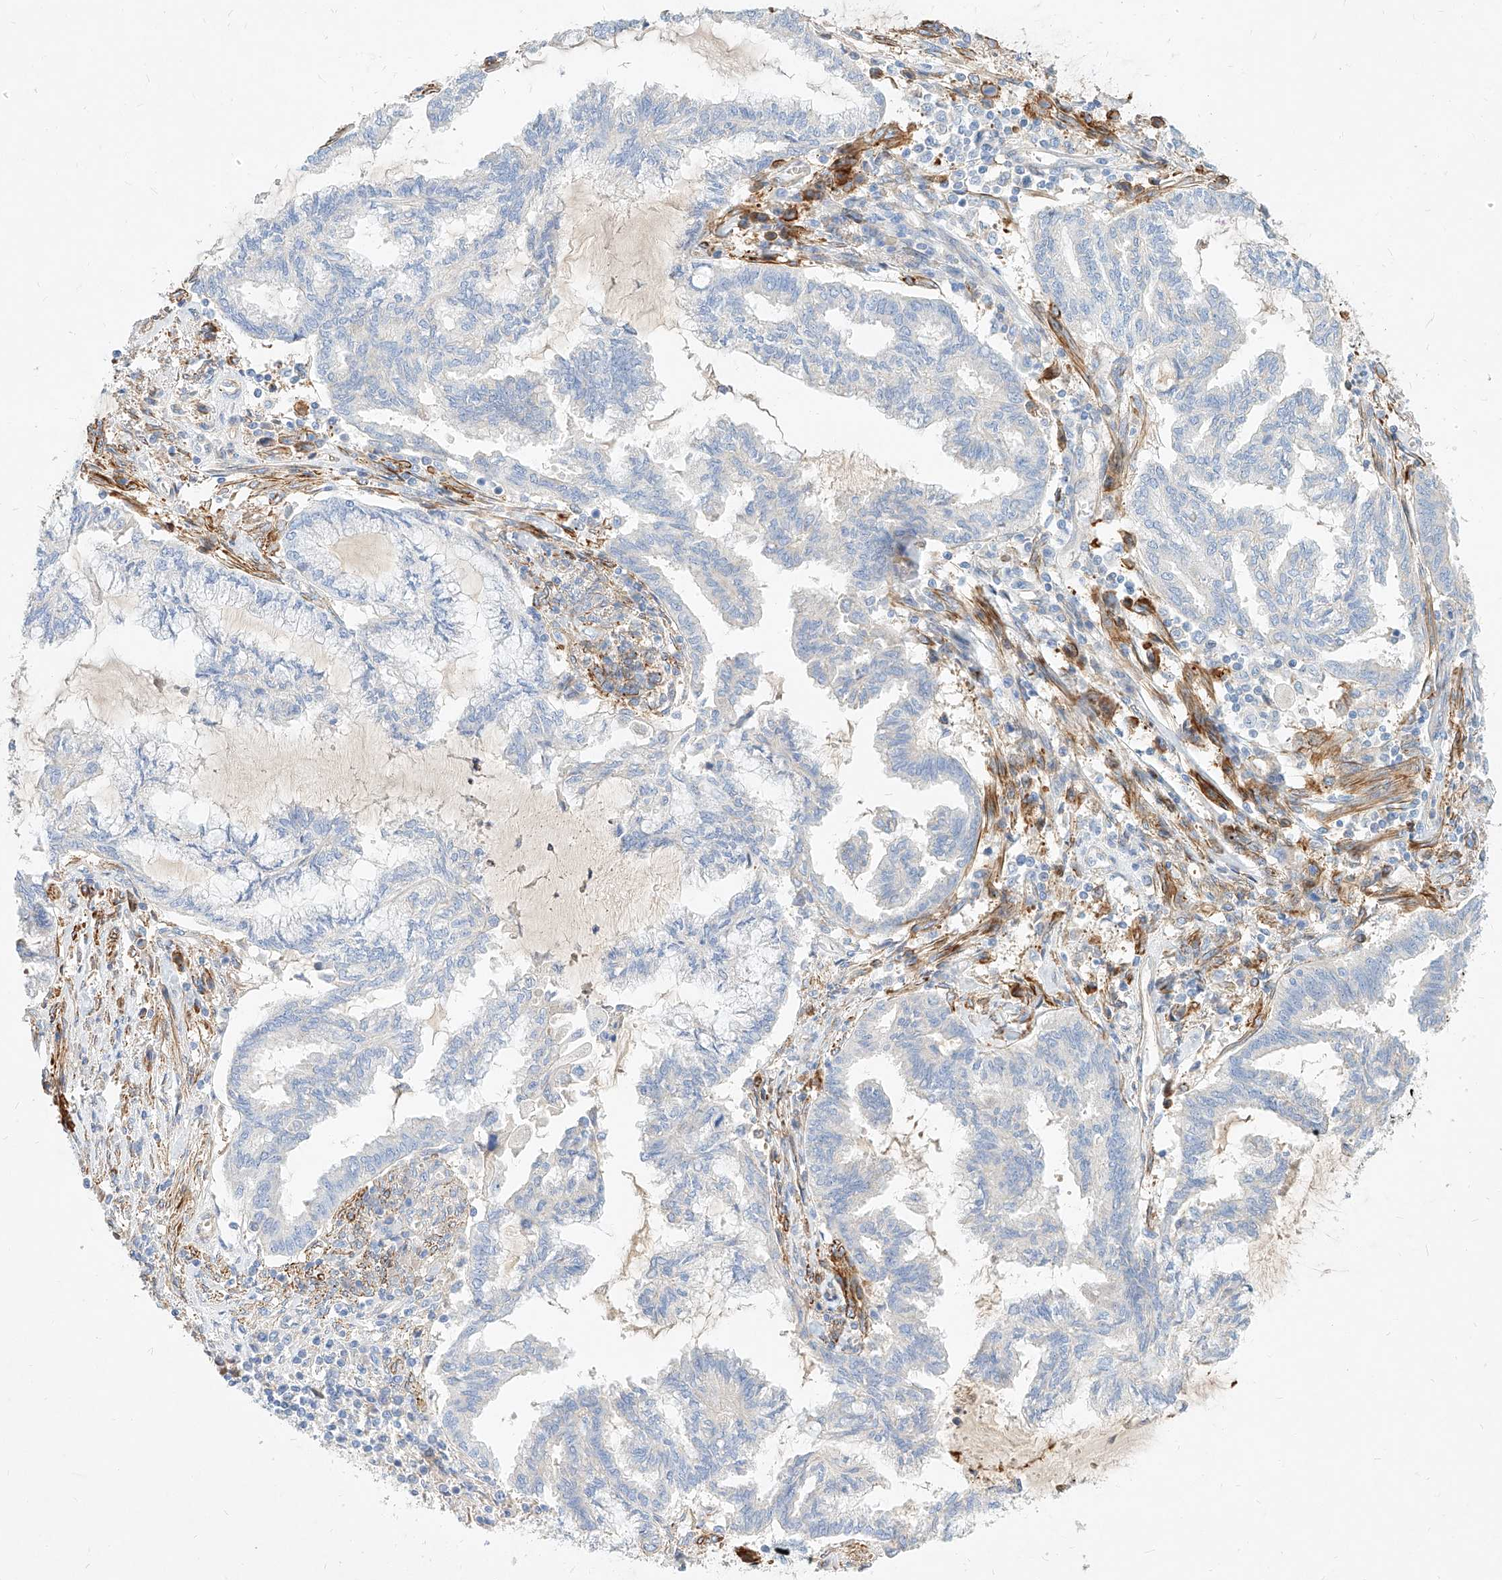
{"staining": {"intensity": "negative", "quantity": "none", "location": "none"}, "tissue": "endometrial cancer", "cell_type": "Tumor cells", "image_type": "cancer", "snomed": [{"axis": "morphology", "description": "Adenocarcinoma, NOS"}, {"axis": "topography", "description": "Endometrium"}], "caption": "The immunohistochemistry image has no significant positivity in tumor cells of adenocarcinoma (endometrial) tissue. Brightfield microscopy of immunohistochemistry stained with DAB (brown) and hematoxylin (blue), captured at high magnification.", "gene": "KCNH5", "patient": {"sex": "female", "age": 86}}